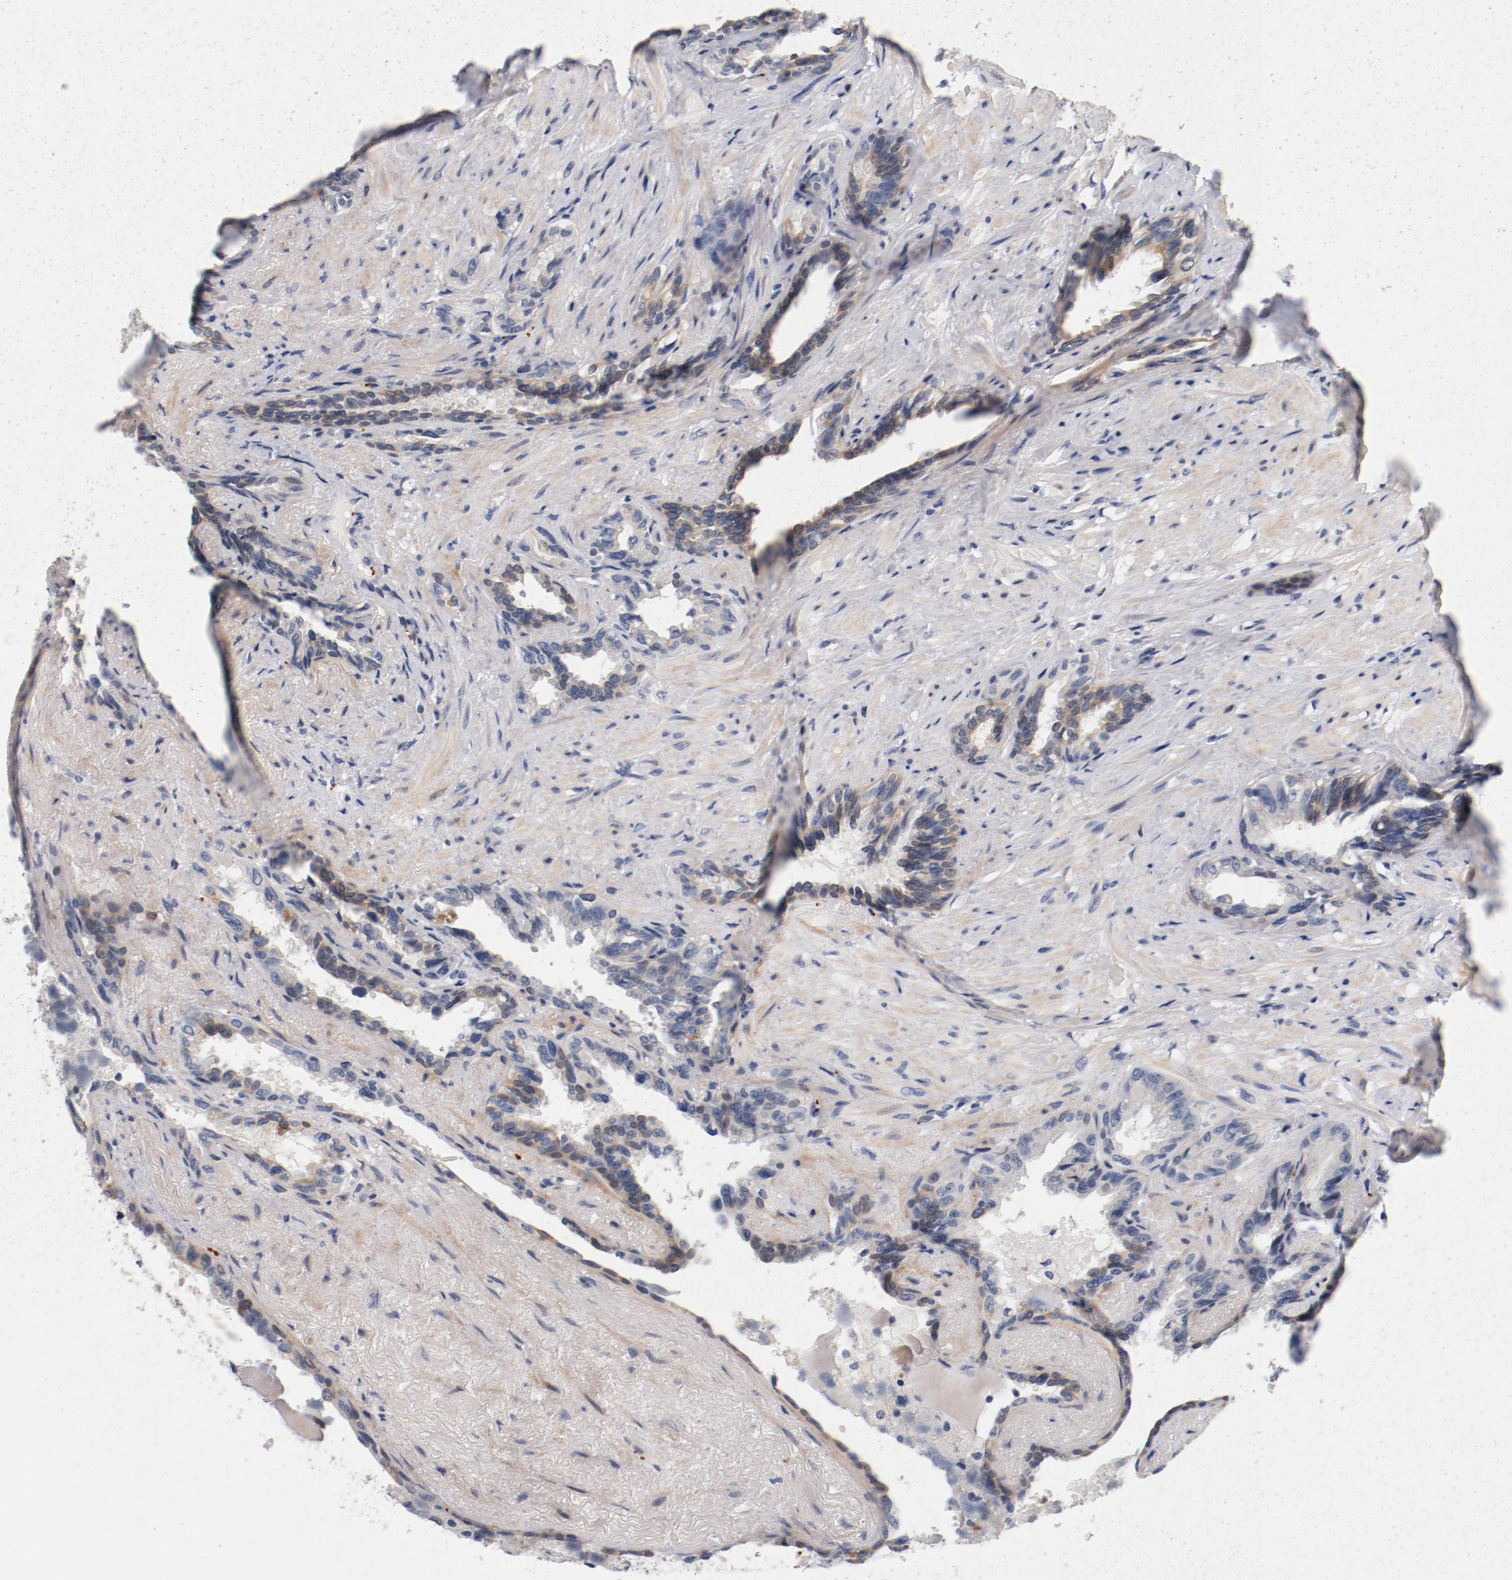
{"staining": {"intensity": "weak", "quantity": "25%-75%", "location": "cytoplasmic/membranous"}, "tissue": "seminal vesicle", "cell_type": "Glandular cells", "image_type": "normal", "snomed": [{"axis": "morphology", "description": "Normal tissue, NOS"}, {"axis": "topography", "description": "Seminal veicle"}], "caption": "DAB (3,3'-diaminobenzidine) immunohistochemical staining of unremarkable seminal vesicle demonstrates weak cytoplasmic/membranous protein staining in about 25%-75% of glandular cells.", "gene": "PIM1", "patient": {"sex": "male", "age": 61}}